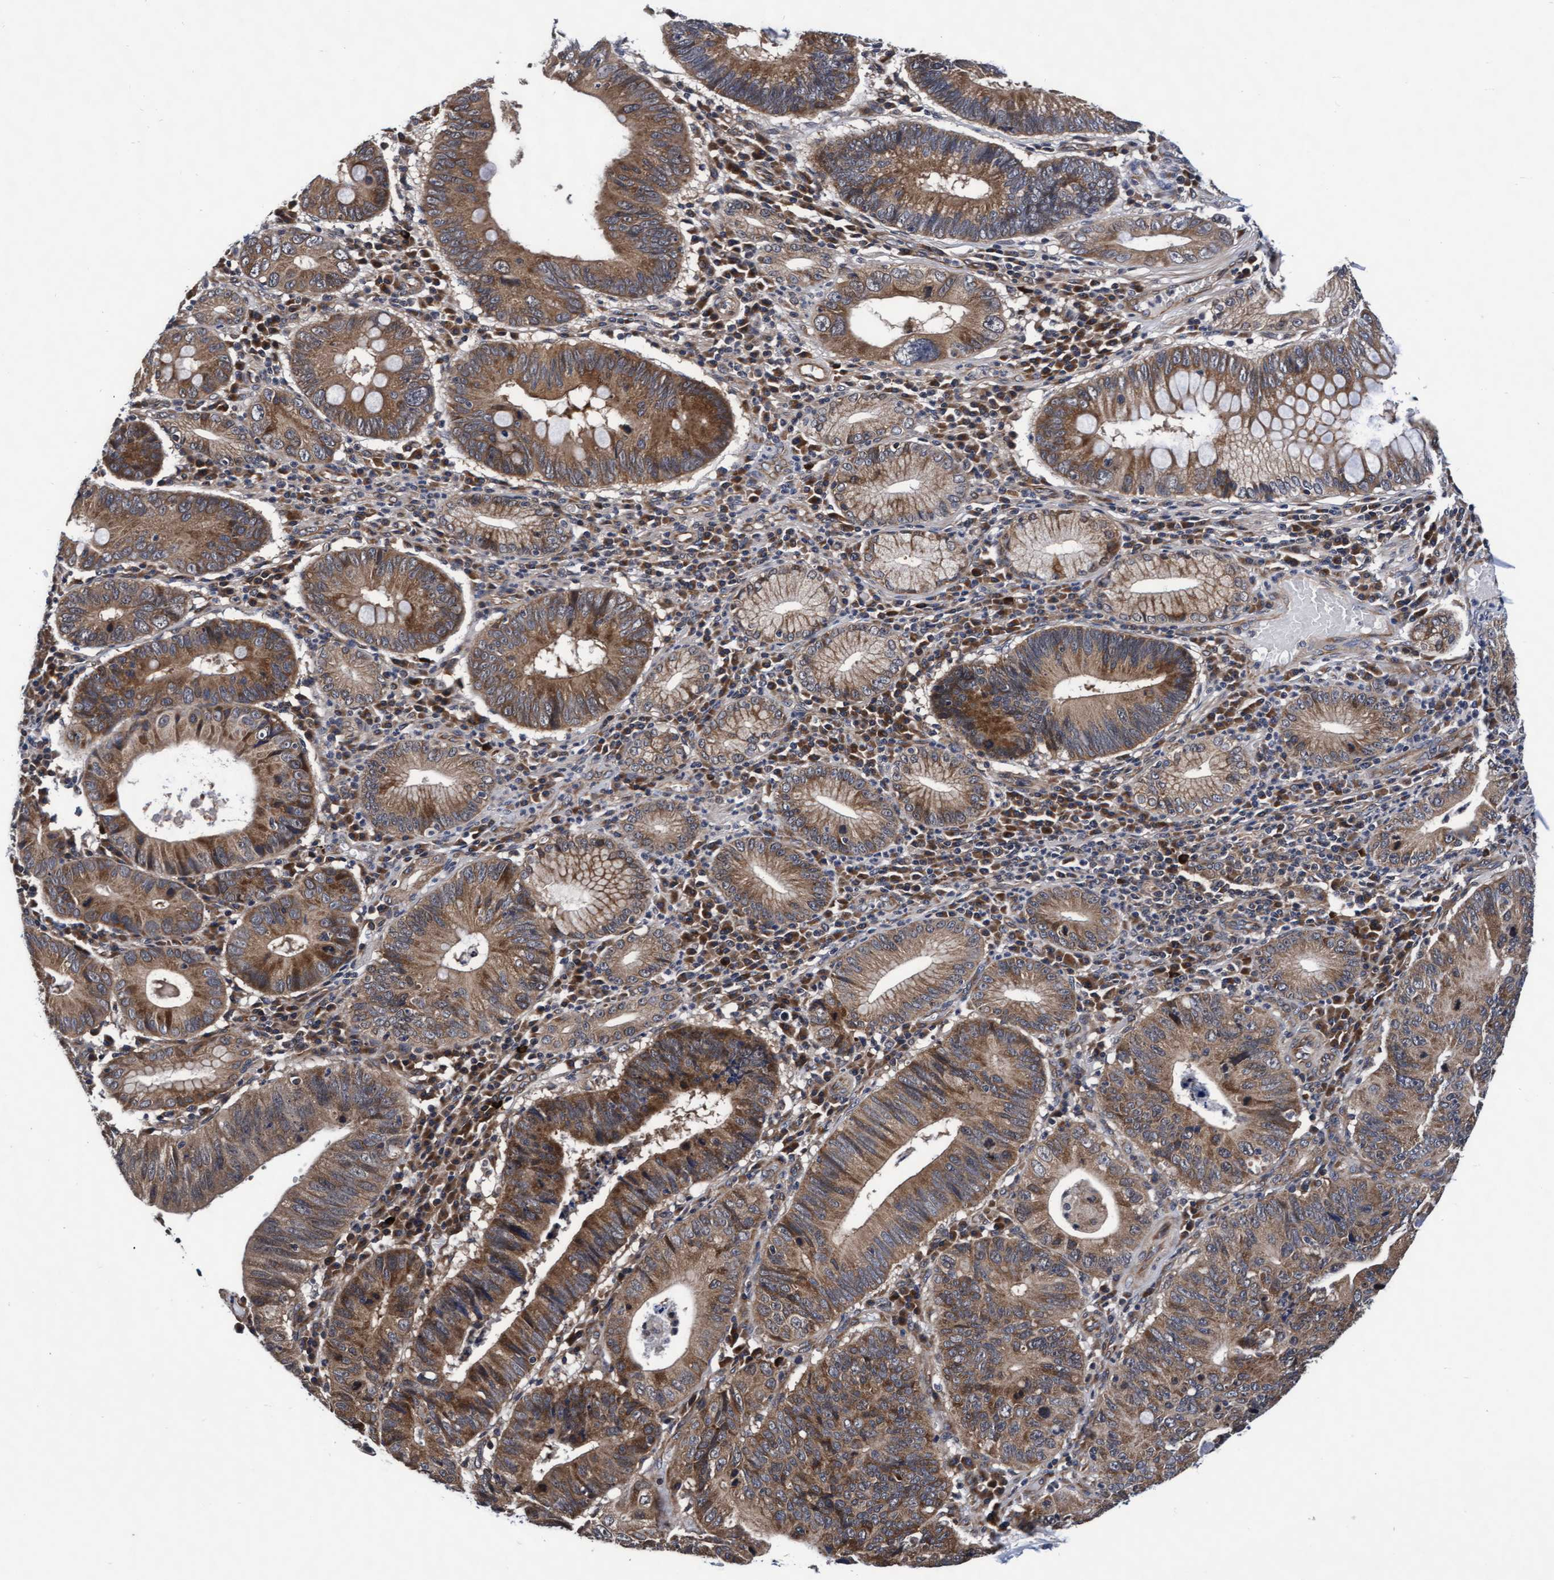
{"staining": {"intensity": "moderate", "quantity": ">75%", "location": "cytoplasmic/membranous"}, "tissue": "stomach cancer", "cell_type": "Tumor cells", "image_type": "cancer", "snomed": [{"axis": "morphology", "description": "Adenocarcinoma, NOS"}, {"axis": "topography", "description": "Stomach"}], "caption": "Immunohistochemistry (IHC) histopathology image of neoplastic tissue: human stomach adenocarcinoma stained using IHC displays medium levels of moderate protein expression localized specifically in the cytoplasmic/membranous of tumor cells, appearing as a cytoplasmic/membranous brown color.", "gene": "EFCAB13", "patient": {"sex": "male", "age": 59}}